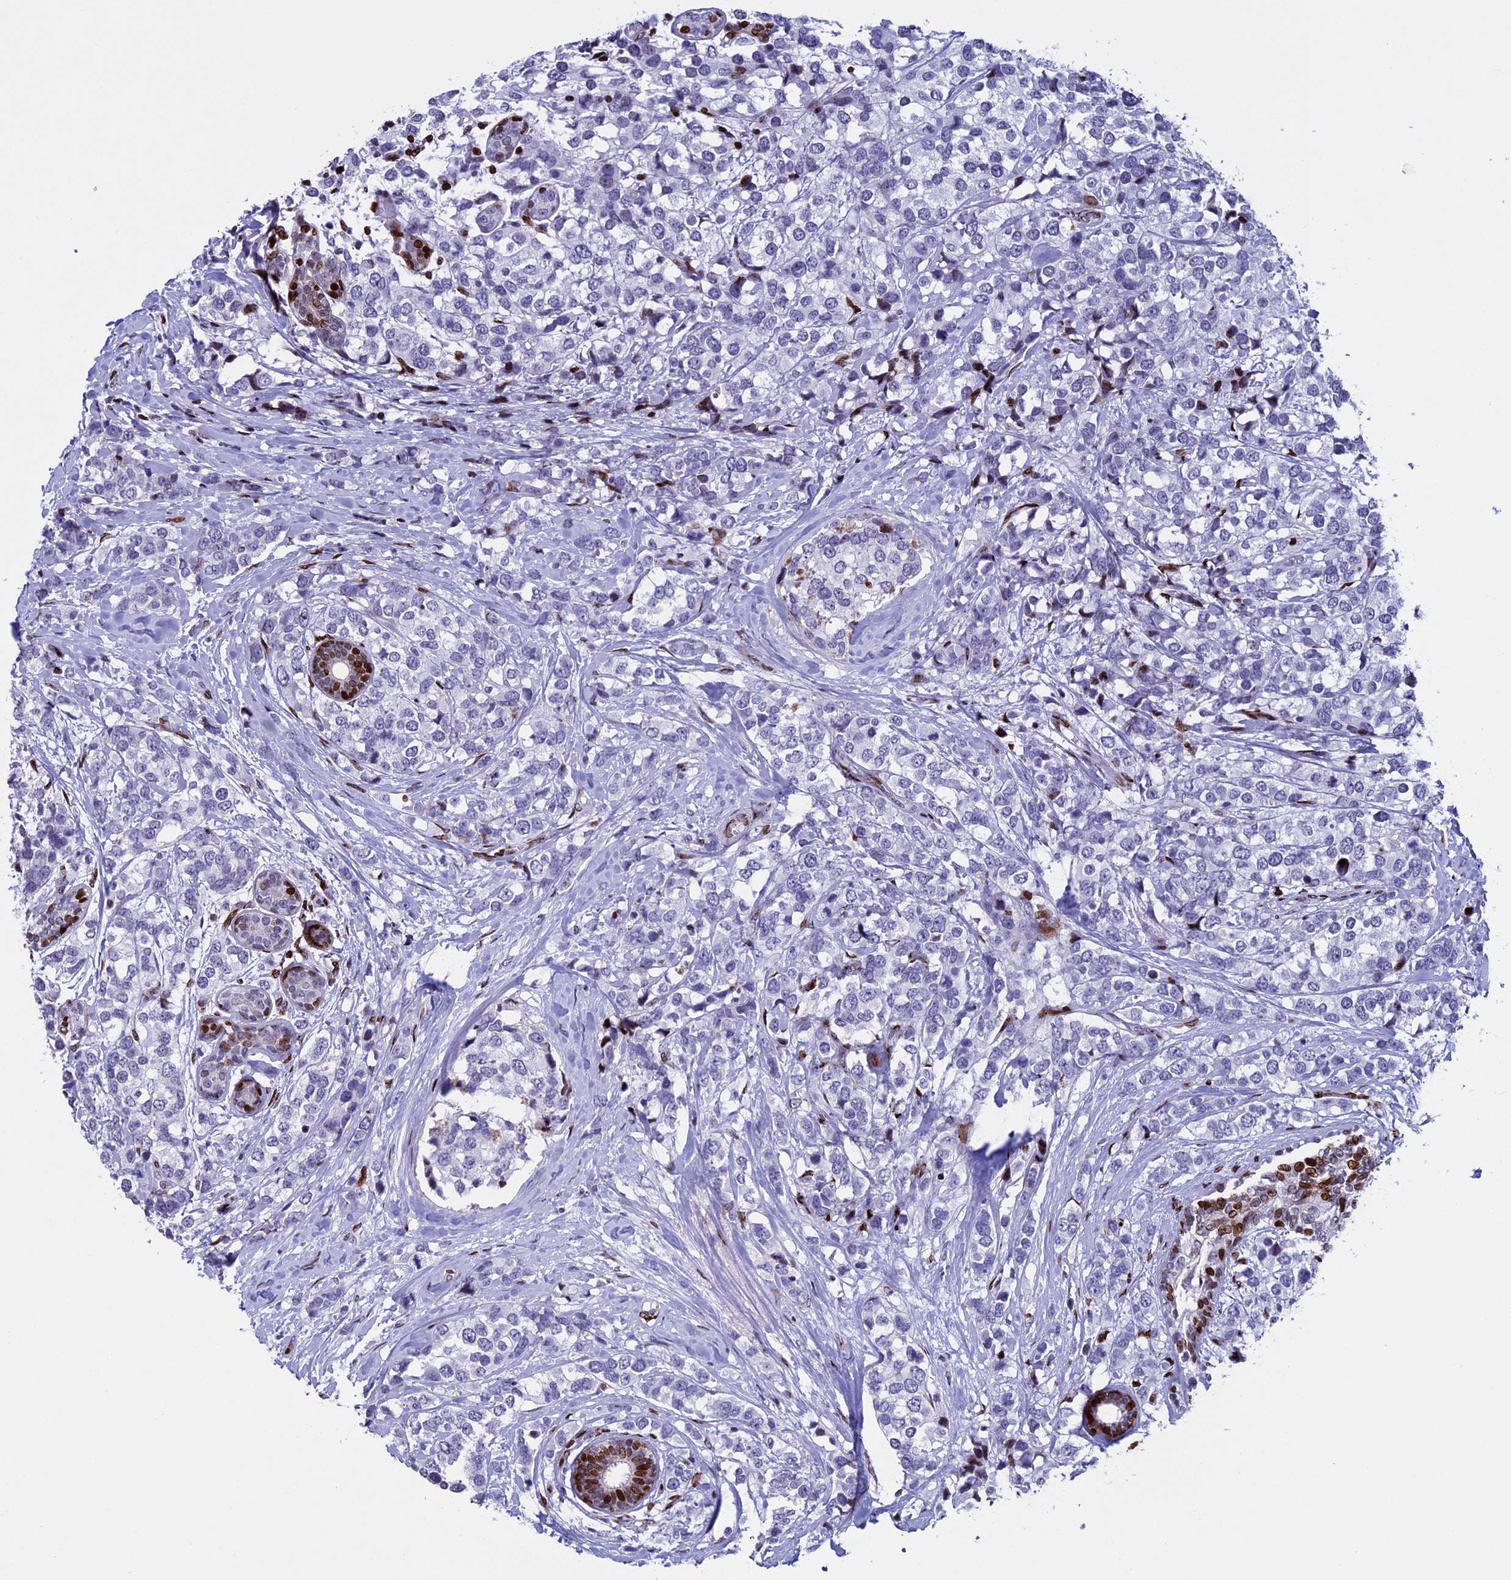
{"staining": {"intensity": "moderate", "quantity": "<25%", "location": "nuclear"}, "tissue": "breast cancer", "cell_type": "Tumor cells", "image_type": "cancer", "snomed": [{"axis": "morphology", "description": "Lobular carcinoma"}, {"axis": "topography", "description": "Breast"}], "caption": "A histopathology image of breast lobular carcinoma stained for a protein reveals moderate nuclear brown staining in tumor cells.", "gene": "BTBD3", "patient": {"sex": "female", "age": 59}}